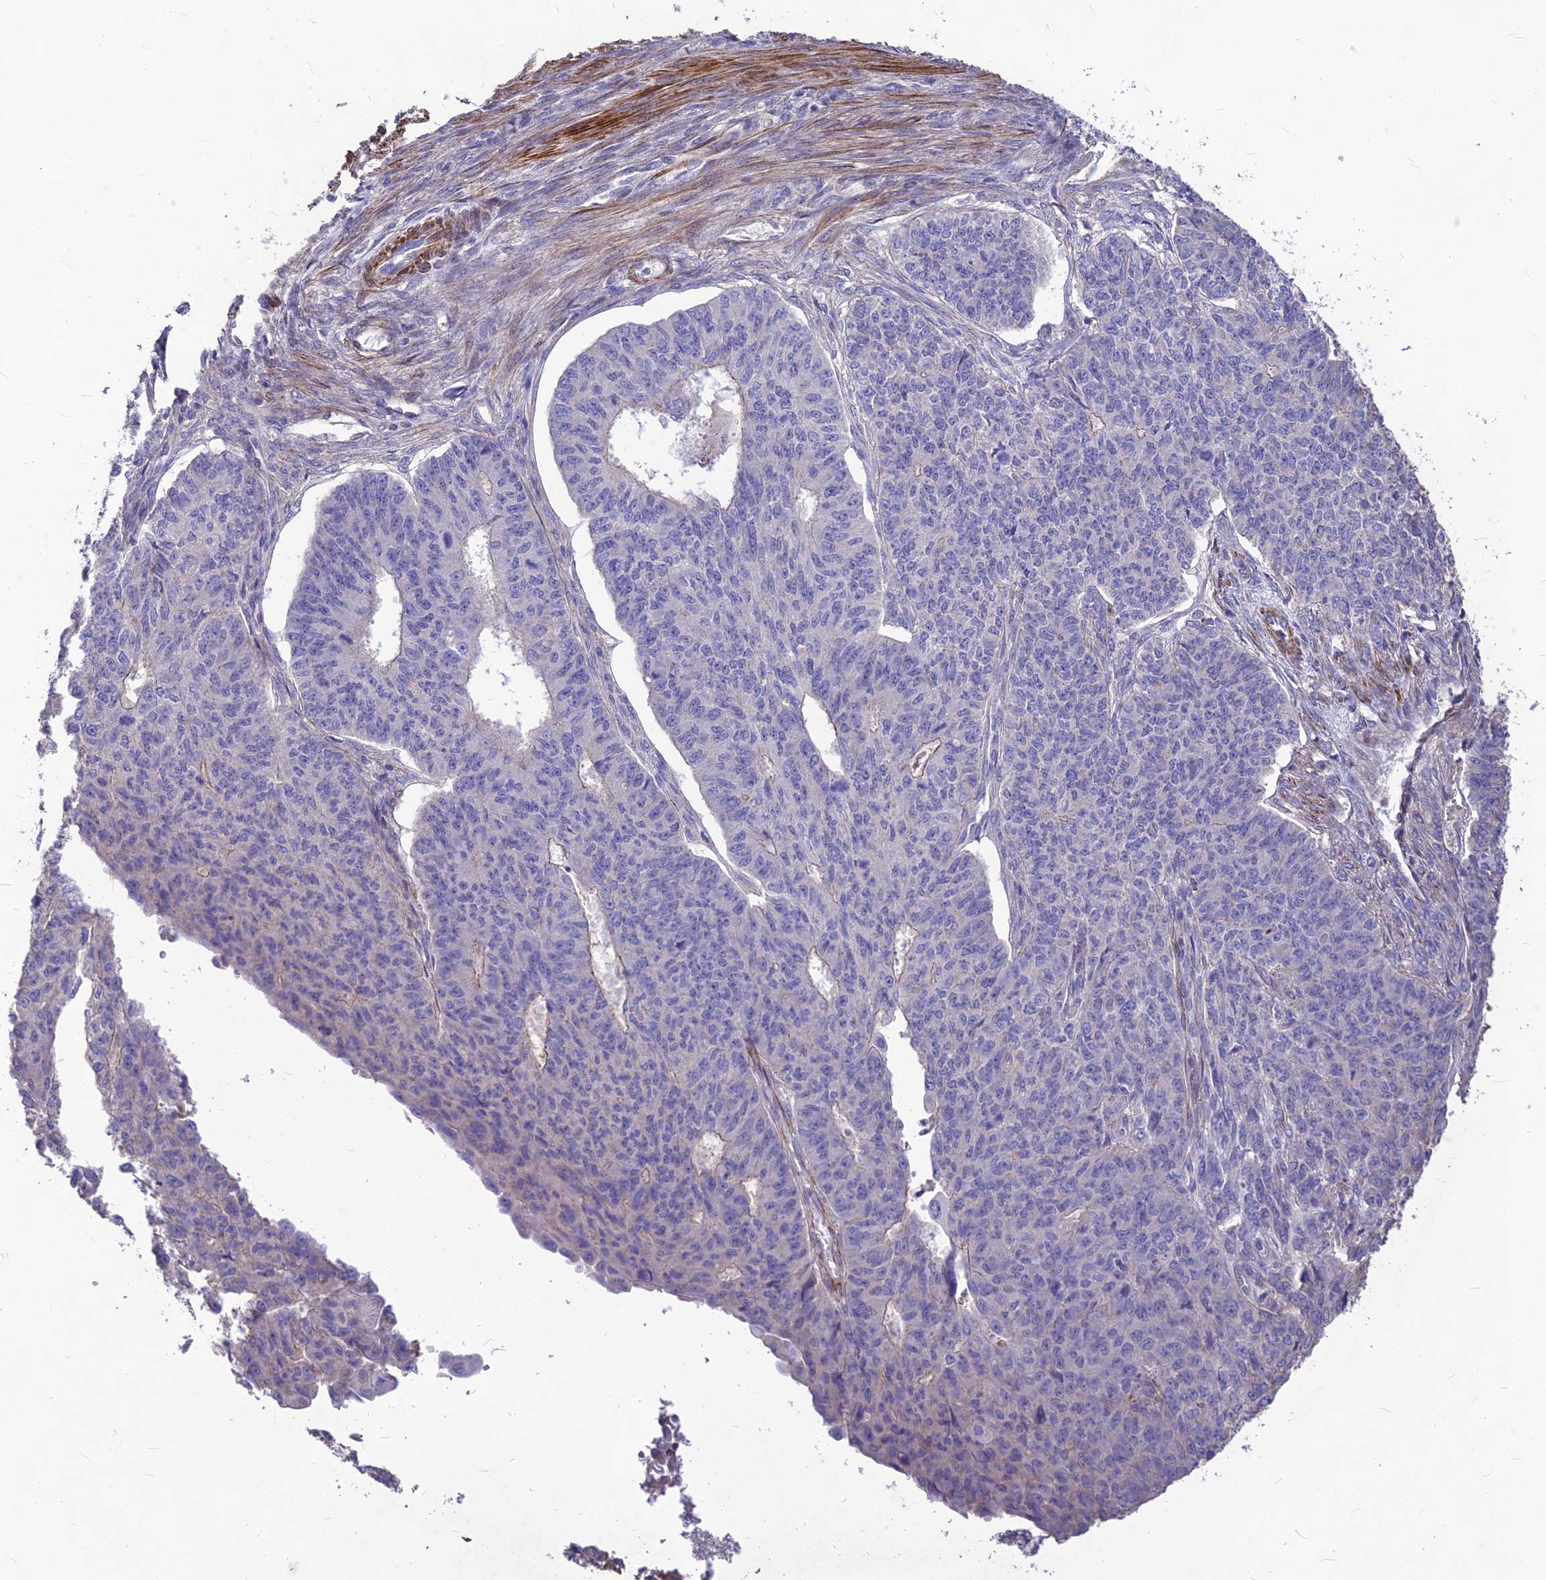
{"staining": {"intensity": "negative", "quantity": "none", "location": "none"}, "tissue": "endometrial cancer", "cell_type": "Tumor cells", "image_type": "cancer", "snomed": [{"axis": "morphology", "description": "Adenocarcinoma, NOS"}, {"axis": "topography", "description": "Endometrium"}], "caption": "Tumor cells show no significant protein positivity in endometrial cancer (adenocarcinoma). The staining is performed using DAB (3,3'-diaminobenzidine) brown chromogen with nuclei counter-stained in using hematoxylin.", "gene": "CLUH", "patient": {"sex": "female", "age": 32}}